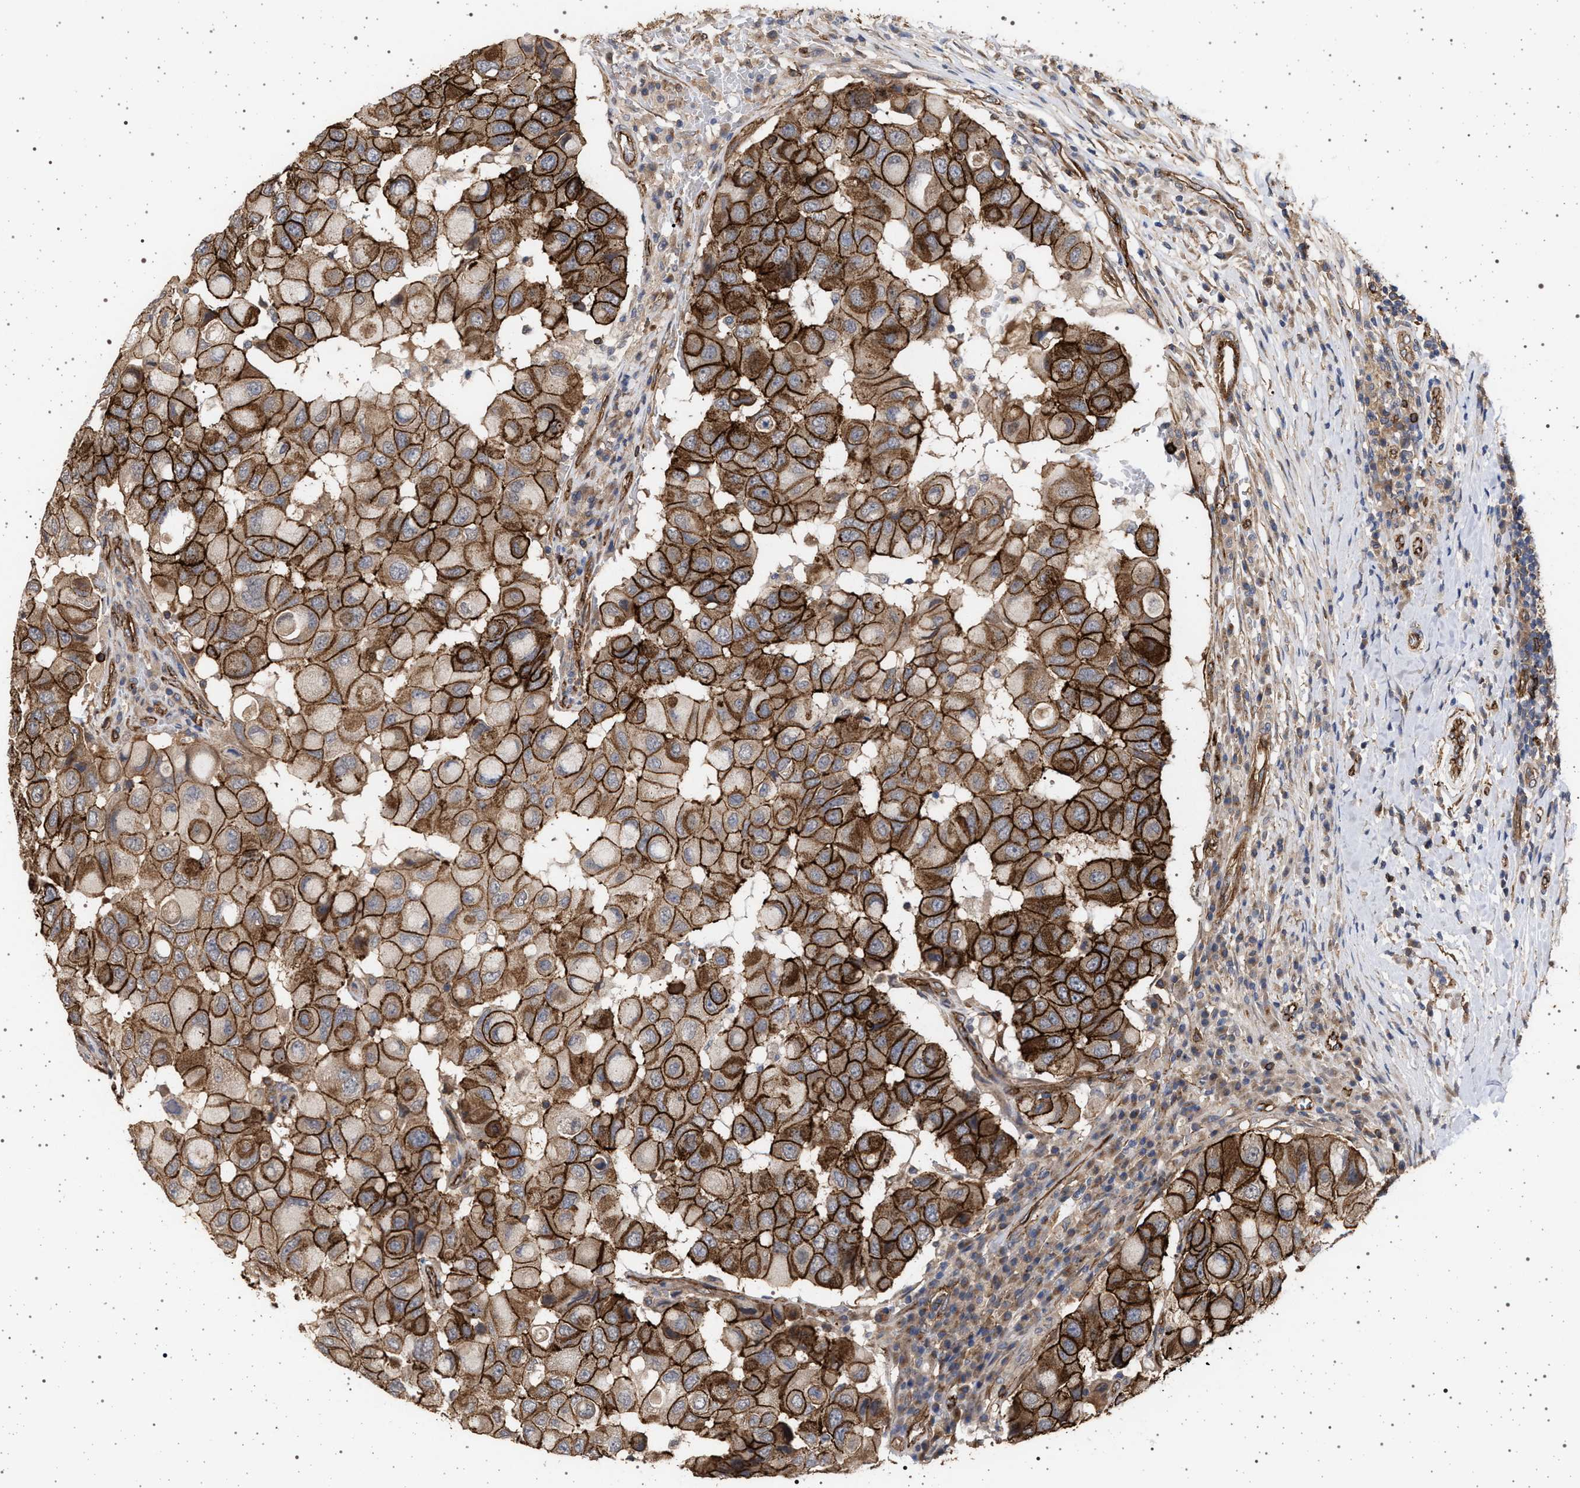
{"staining": {"intensity": "strong", "quantity": ">75%", "location": "cytoplasmic/membranous"}, "tissue": "breast cancer", "cell_type": "Tumor cells", "image_type": "cancer", "snomed": [{"axis": "morphology", "description": "Duct carcinoma"}, {"axis": "topography", "description": "Breast"}], "caption": "DAB immunohistochemical staining of human breast invasive ductal carcinoma demonstrates strong cytoplasmic/membranous protein staining in approximately >75% of tumor cells.", "gene": "IFT20", "patient": {"sex": "female", "age": 27}}